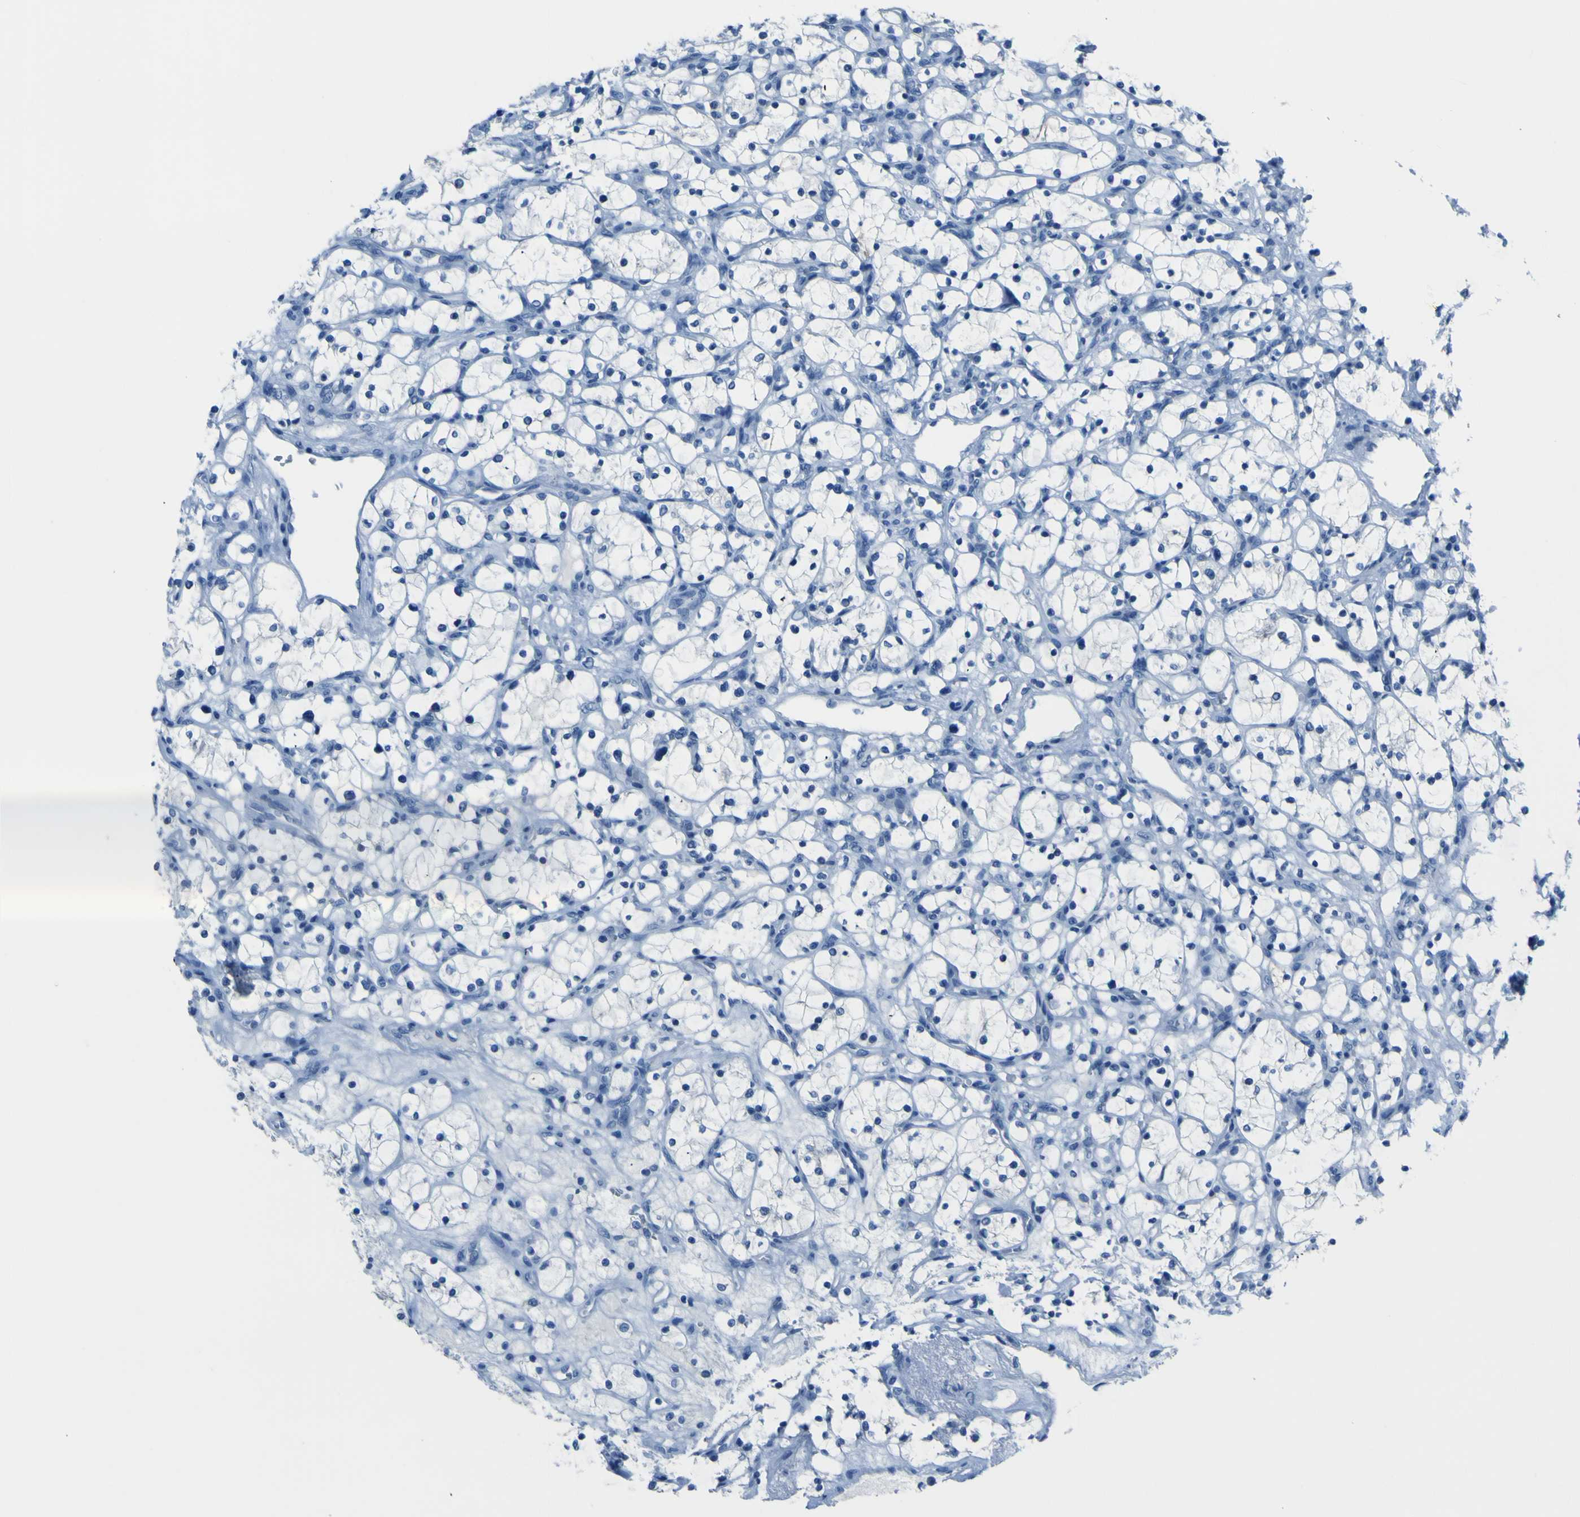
{"staining": {"intensity": "negative", "quantity": "none", "location": "none"}, "tissue": "renal cancer", "cell_type": "Tumor cells", "image_type": "cancer", "snomed": [{"axis": "morphology", "description": "Adenocarcinoma, NOS"}, {"axis": "topography", "description": "Kidney"}], "caption": "There is no significant positivity in tumor cells of adenocarcinoma (renal). (Stains: DAB (3,3'-diaminobenzidine) IHC with hematoxylin counter stain, Microscopy: brightfield microscopy at high magnification).", "gene": "PHKG1", "patient": {"sex": "female", "age": 69}}